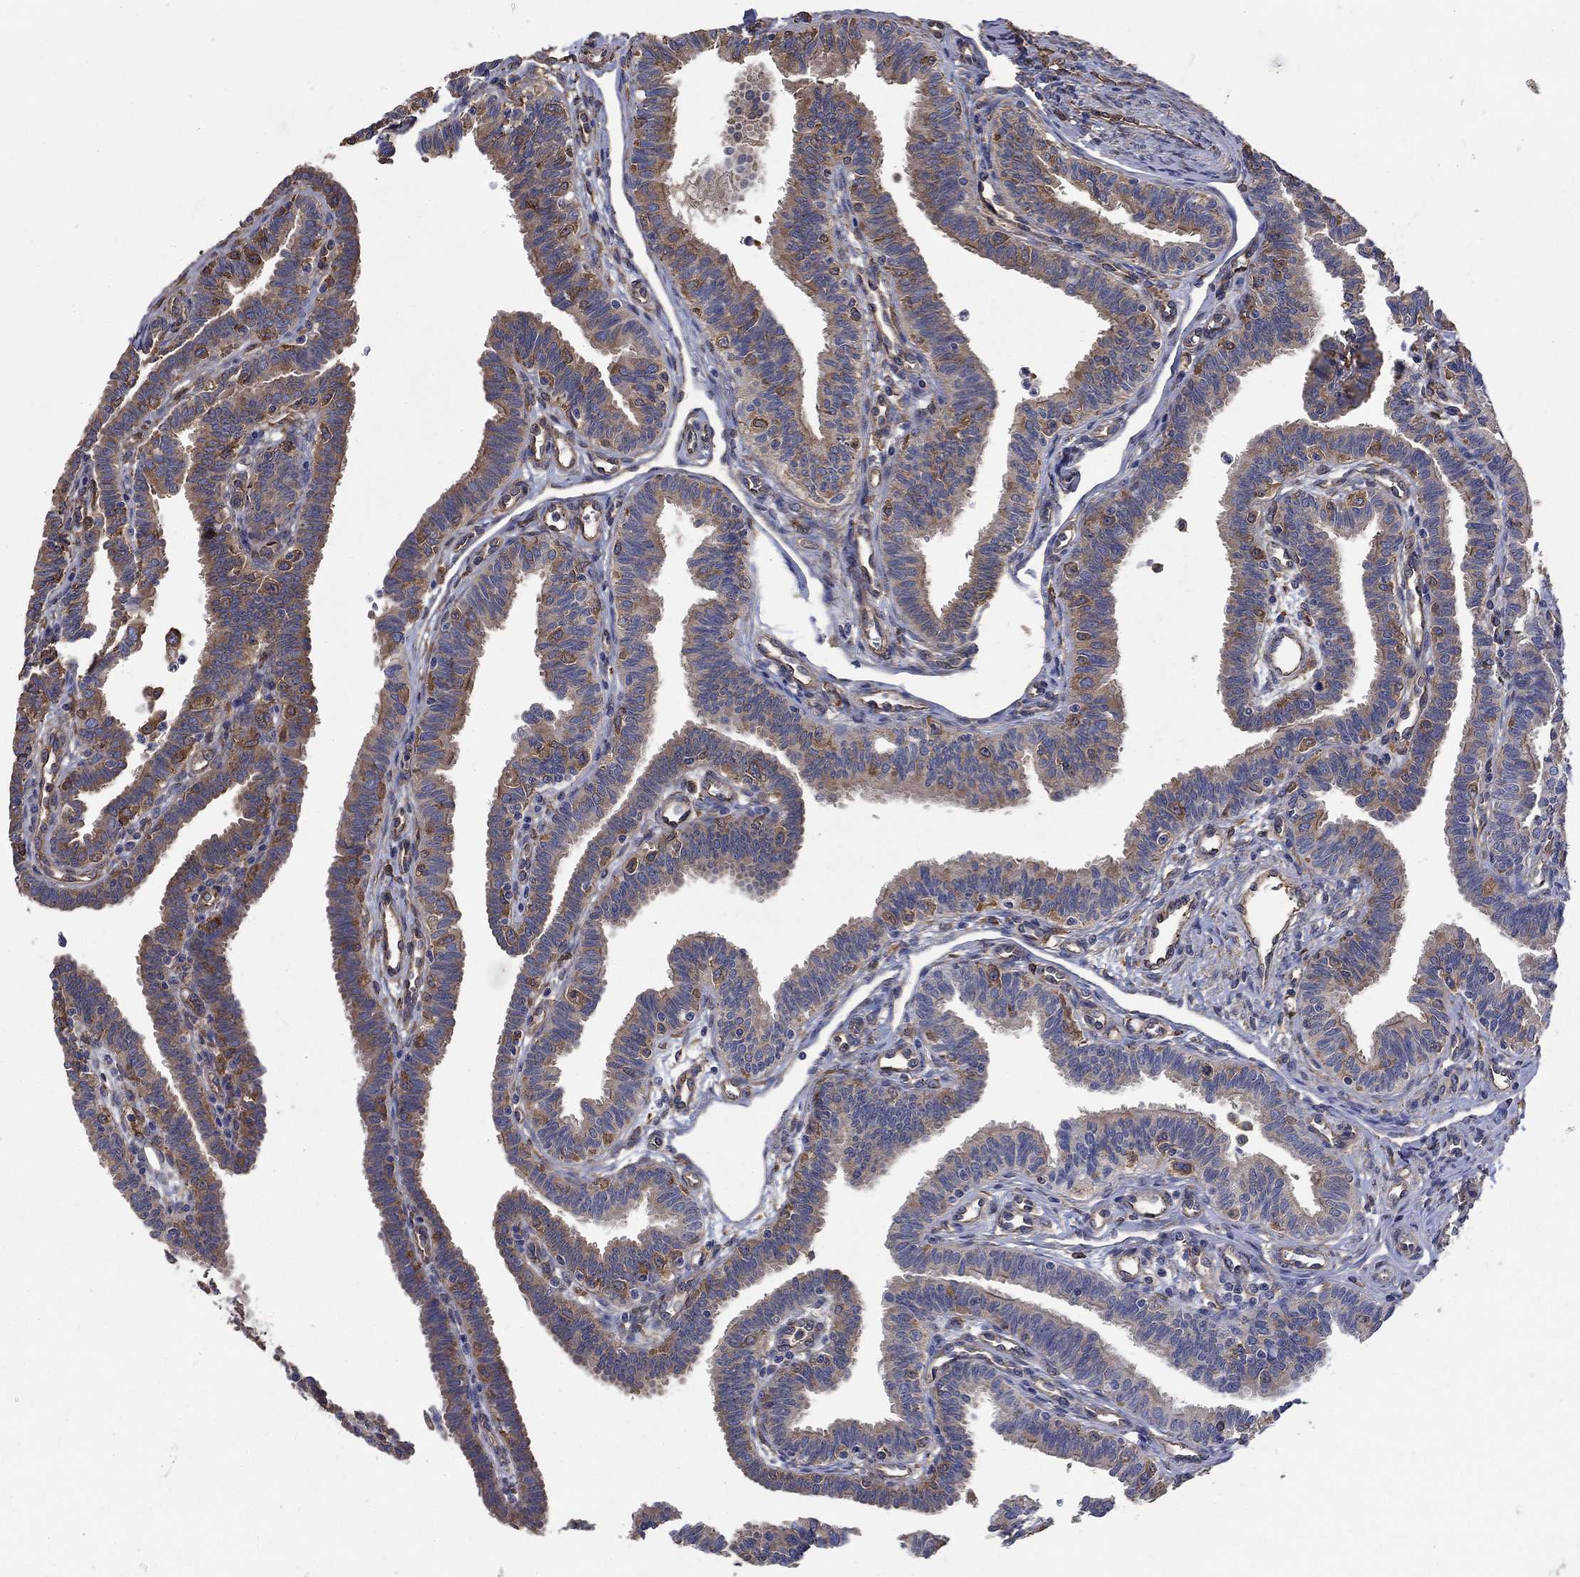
{"staining": {"intensity": "moderate", "quantity": "25%-75%", "location": "cytoplasmic/membranous"}, "tissue": "fallopian tube", "cell_type": "Glandular cells", "image_type": "normal", "snomed": [{"axis": "morphology", "description": "Normal tissue, NOS"}, {"axis": "topography", "description": "Fallopian tube"}], "caption": "Moderate cytoplasmic/membranous positivity is present in about 25%-75% of glandular cells in unremarkable fallopian tube.", "gene": "DPYSL2", "patient": {"sex": "female", "age": 36}}